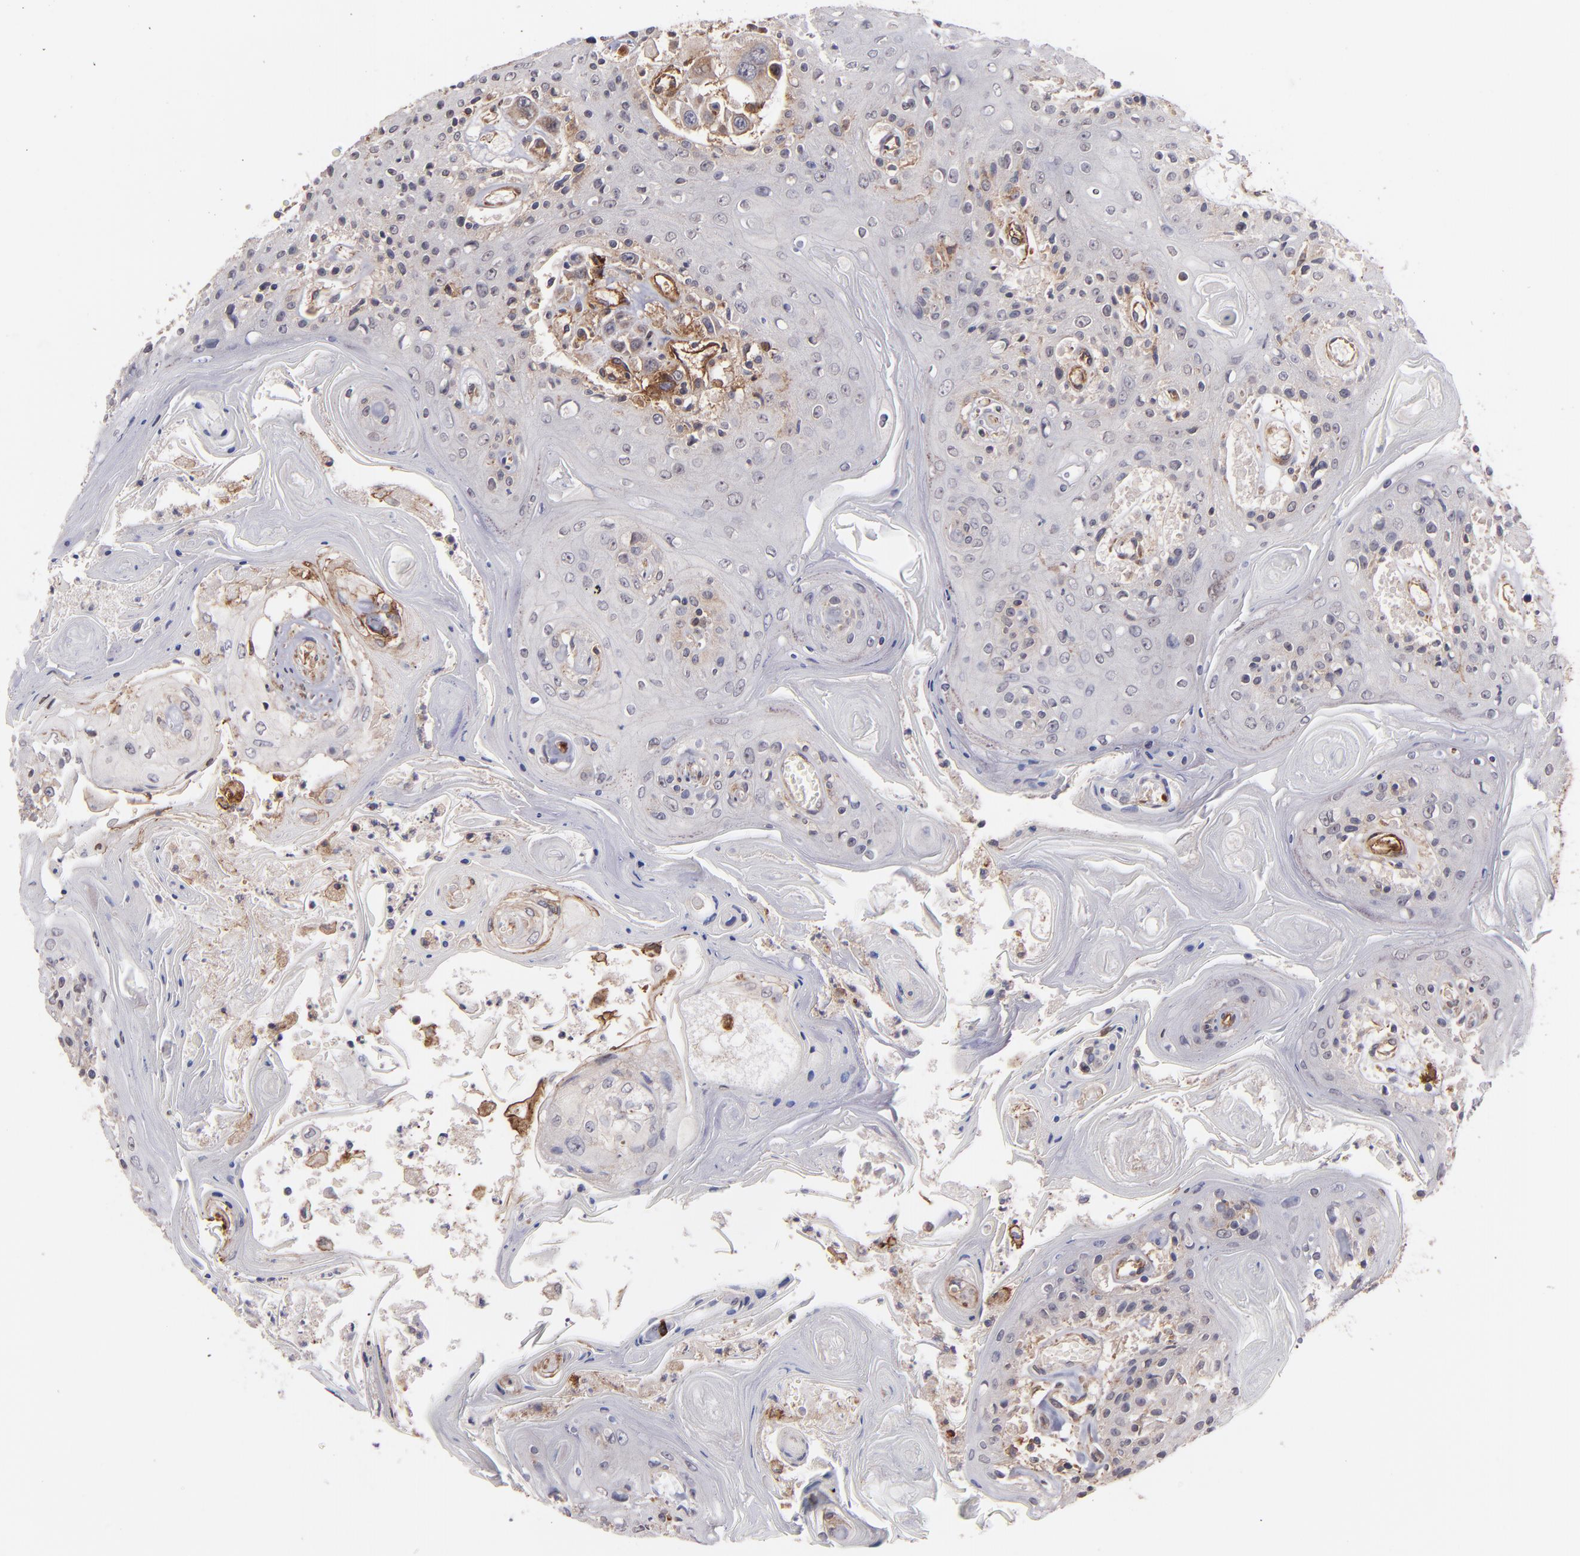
{"staining": {"intensity": "moderate", "quantity": "25%-75%", "location": "cytoplasmic/membranous"}, "tissue": "head and neck cancer", "cell_type": "Tumor cells", "image_type": "cancer", "snomed": [{"axis": "morphology", "description": "Squamous cell carcinoma, NOS"}, {"axis": "topography", "description": "Oral tissue"}, {"axis": "topography", "description": "Head-Neck"}], "caption": "Protein staining of head and neck cancer (squamous cell carcinoma) tissue shows moderate cytoplasmic/membranous staining in approximately 25%-75% of tumor cells.", "gene": "ICAM1", "patient": {"sex": "female", "age": 76}}